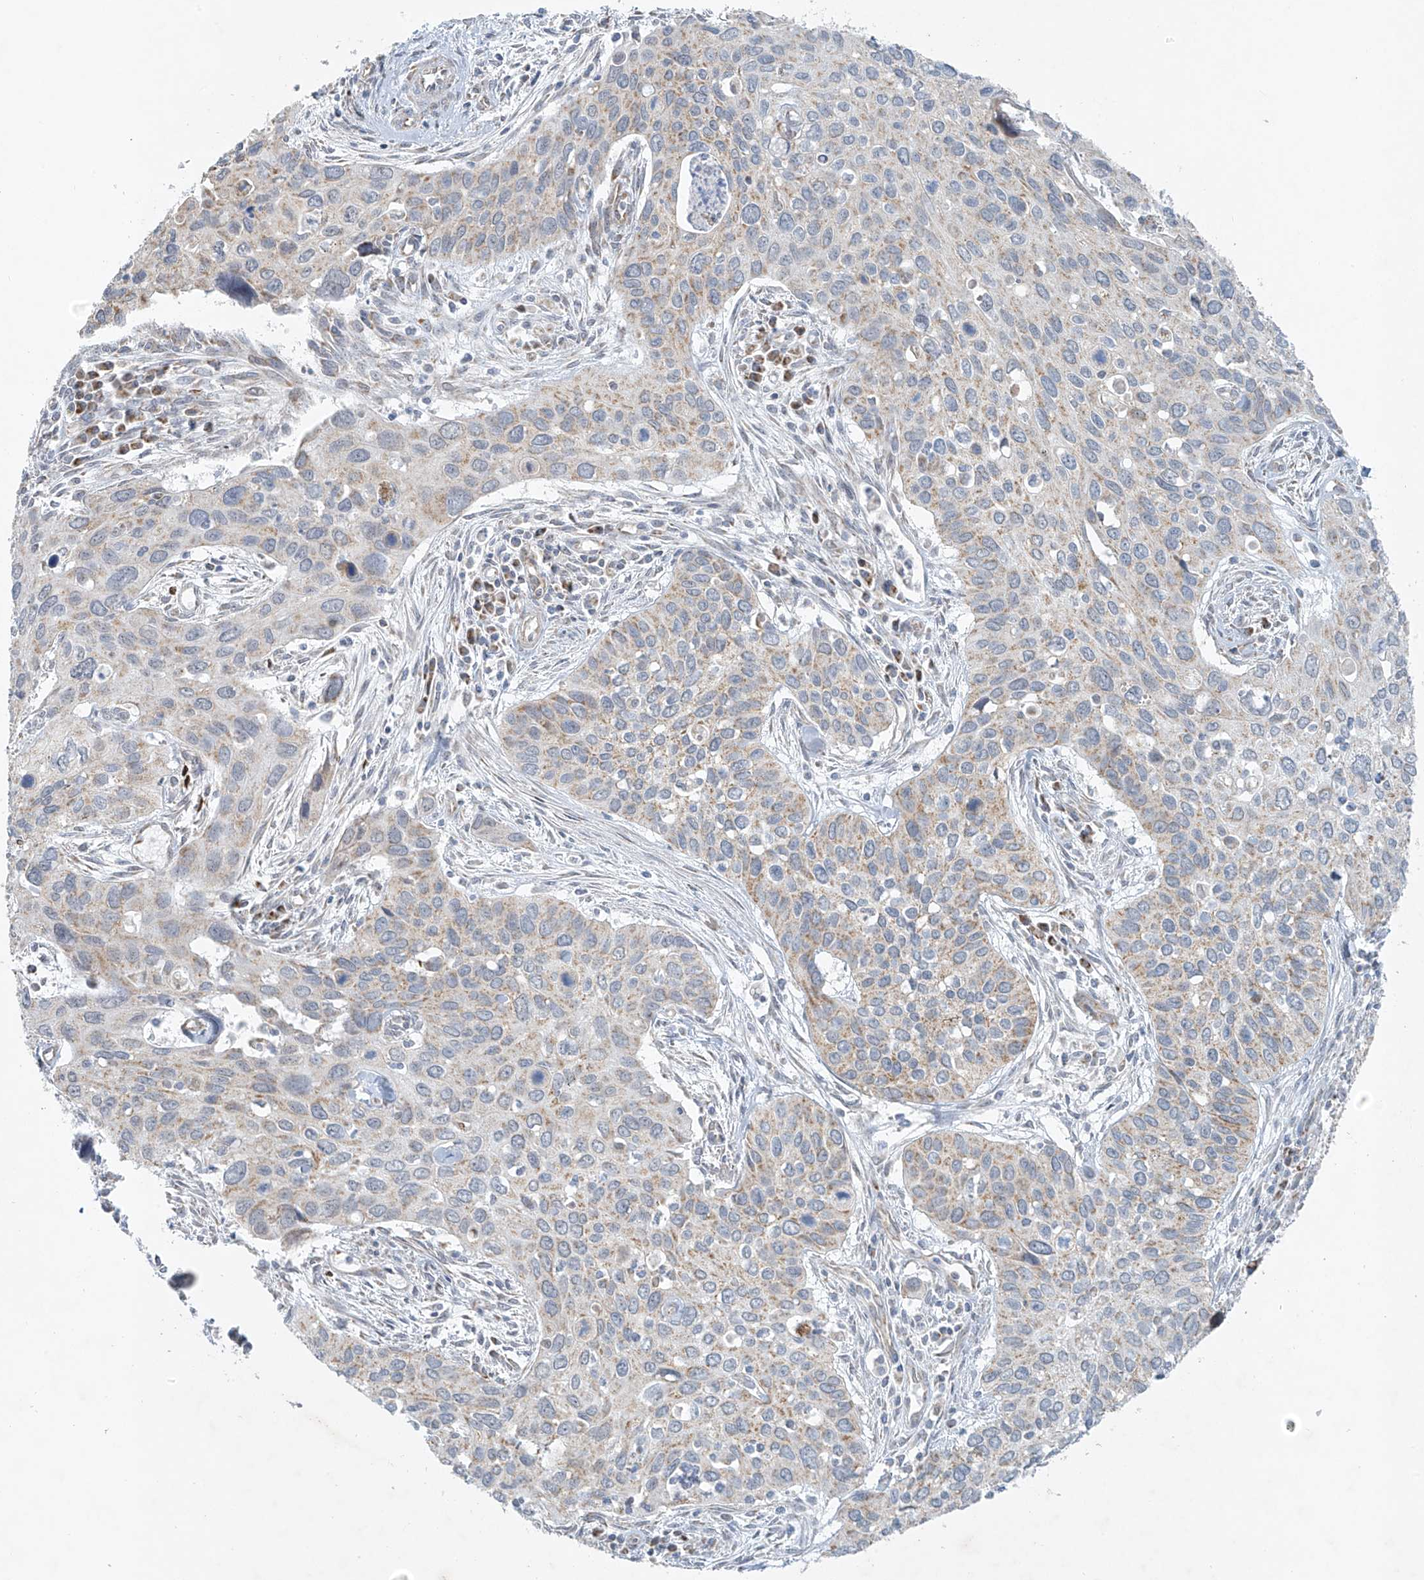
{"staining": {"intensity": "weak", "quantity": "25%-75%", "location": "cytoplasmic/membranous"}, "tissue": "cervical cancer", "cell_type": "Tumor cells", "image_type": "cancer", "snomed": [{"axis": "morphology", "description": "Squamous cell carcinoma, NOS"}, {"axis": "topography", "description": "Cervix"}], "caption": "Protein staining of cervical cancer tissue reveals weak cytoplasmic/membranous staining in about 25%-75% of tumor cells. The staining was performed using DAB (3,3'-diaminobenzidine), with brown indicating positive protein expression. Nuclei are stained blue with hematoxylin.", "gene": "SMDT1", "patient": {"sex": "female", "age": 55}}